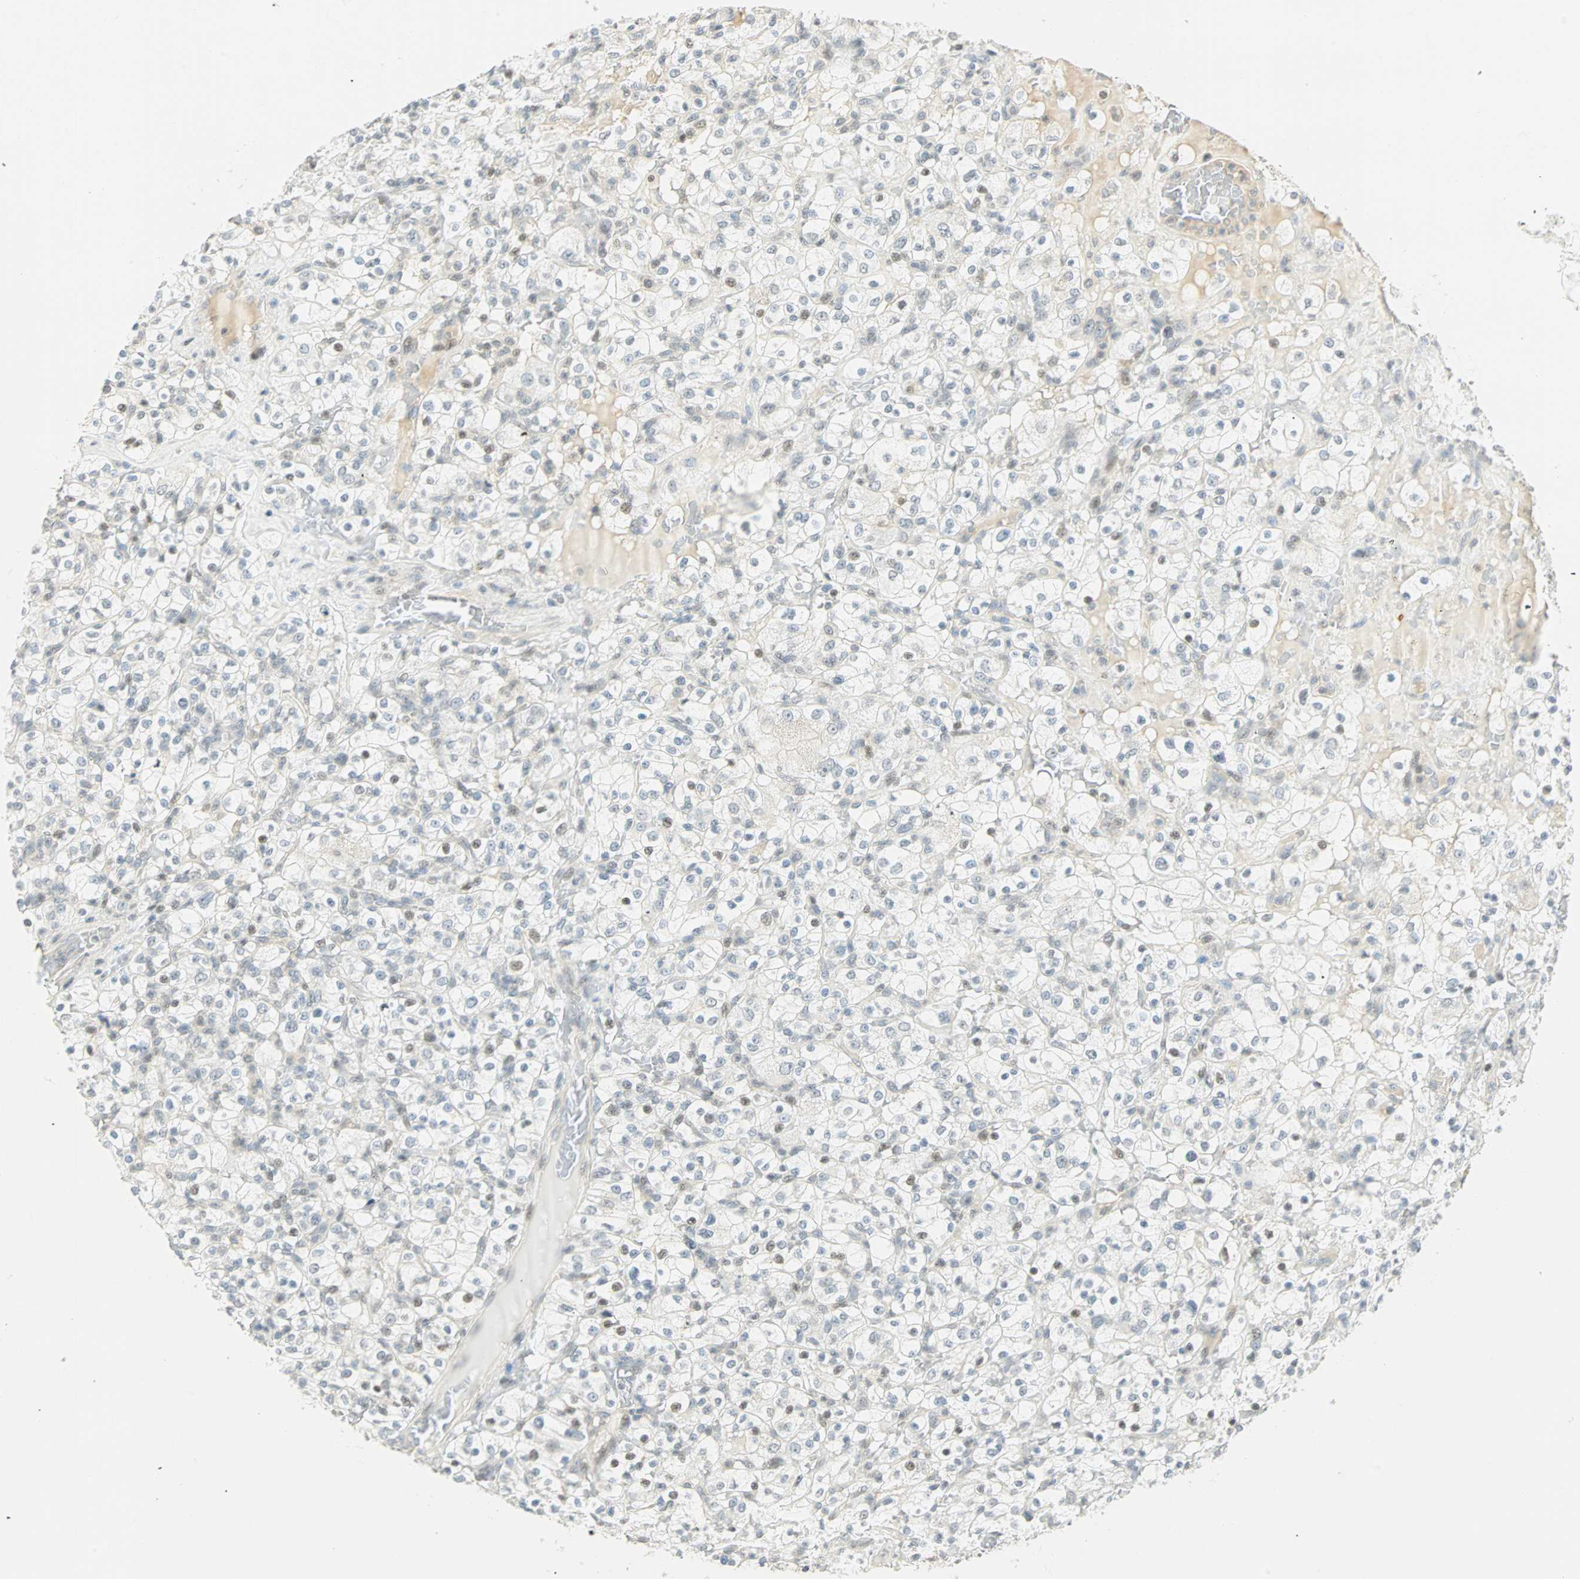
{"staining": {"intensity": "weak", "quantity": "<25%", "location": "nuclear"}, "tissue": "renal cancer", "cell_type": "Tumor cells", "image_type": "cancer", "snomed": [{"axis": "morphology", "description": "Normal tissue, NOS"}, {"axis": "morphology", "description": "Adenocarcinoma, NOS"}, {"axis": "topography", "description": "Kidney"}], "caption": "This is an IHC image of human renal cancer (adenocarcinoma). There is no expression in tumor cells.", "gene": "SMAD3", "patient": {"sex": "female", "age": 72}}